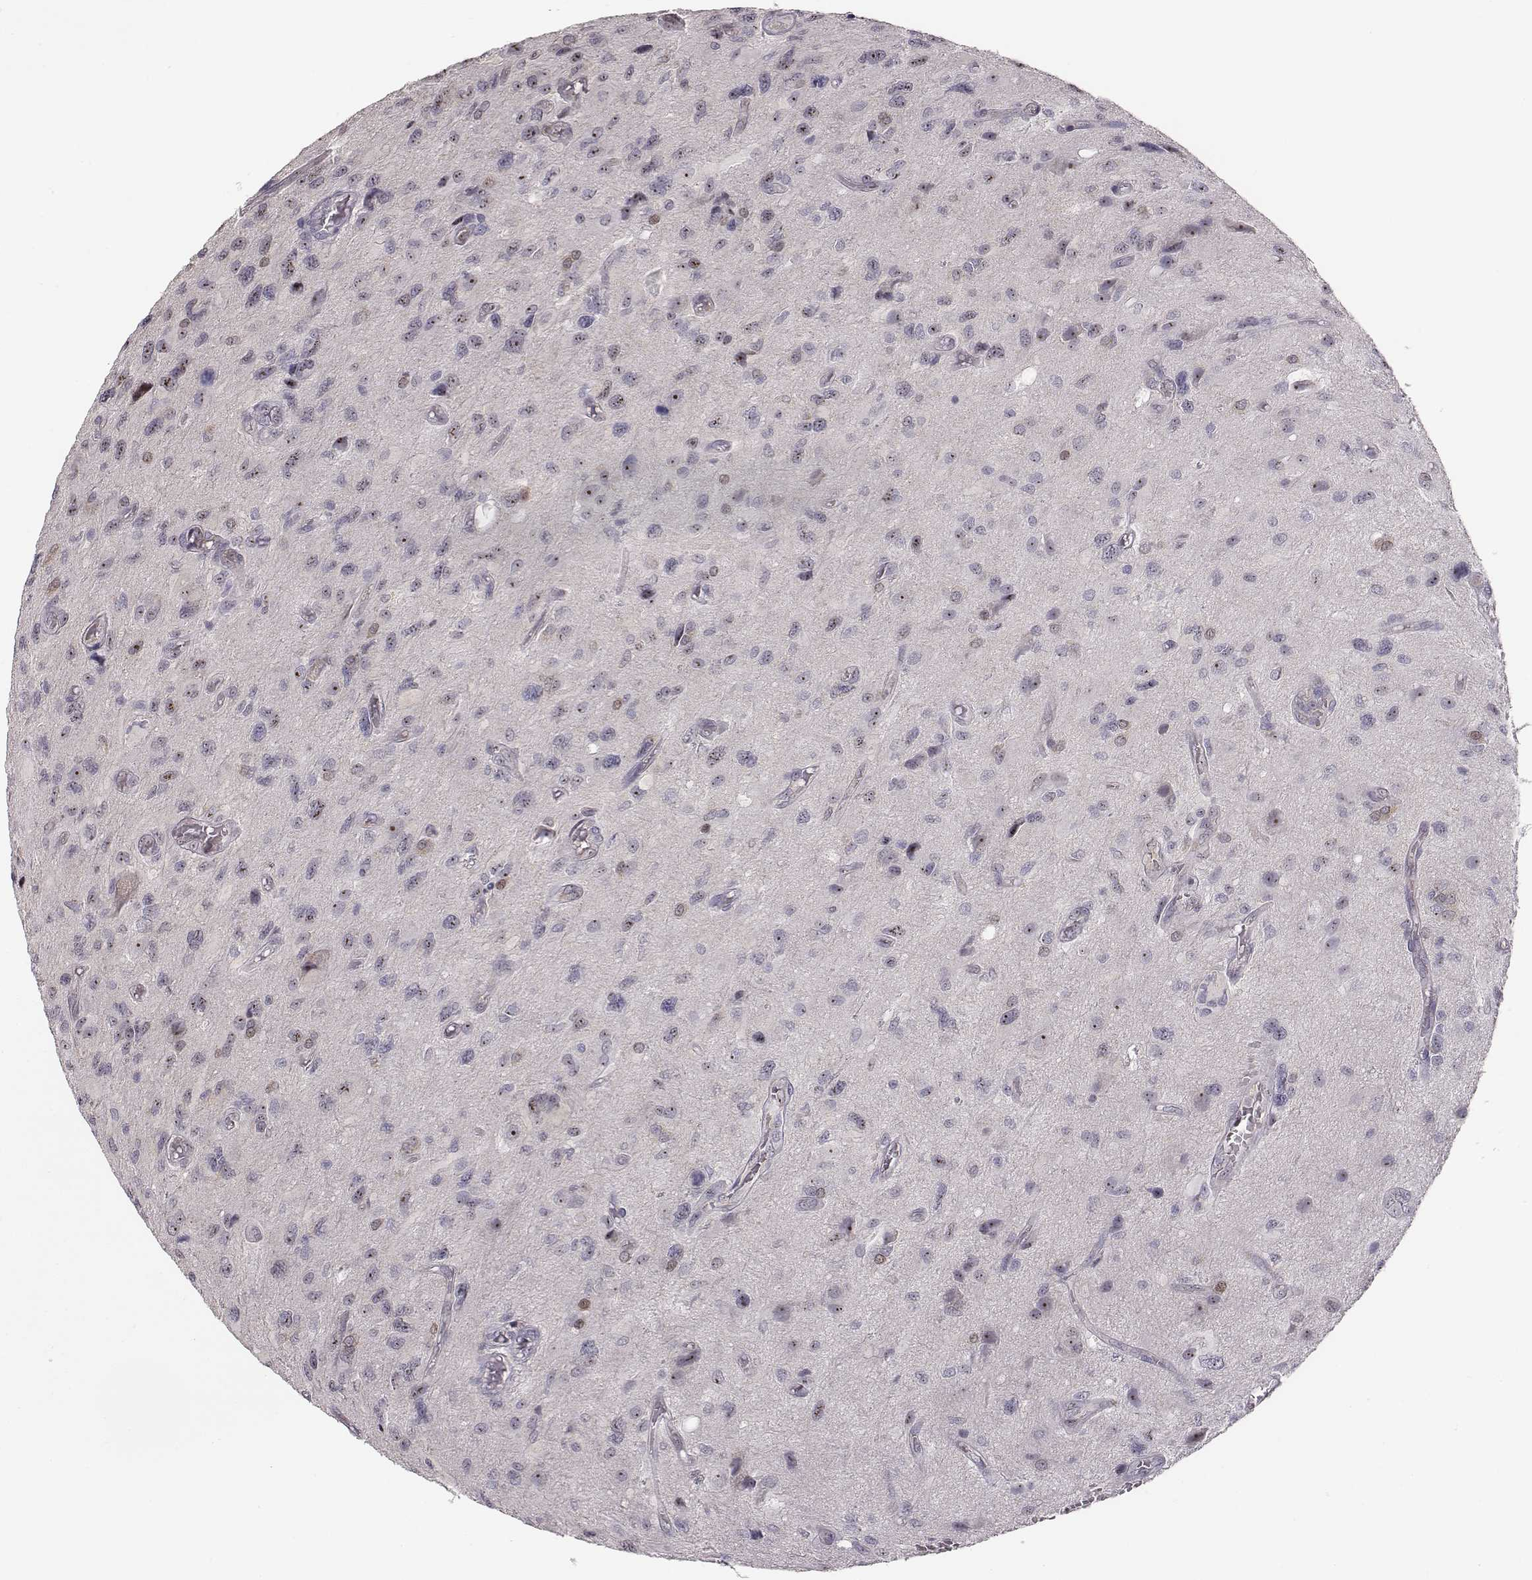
{"staining": {"intensity": "strong", "quantity": "25%-75%", "location": "nuclear"}, "tissue": "glioma", "cell_type": "Tumor cells", "image_type": "cancer", "snomed": [{"axis": "morphology", "description": "Glioma, malignant, NOS"}, {"axis": "morphology", "description": "Glioma, malignant, High grade"}, {"axis": "topography", "description": "Brain"}], "caption": "Human malignant glioma (high-grade) stained with a protein marker shows strong staining in tumor cells.", "gene": "NIFK", "patient": {"sex": "female", "age": 71}}